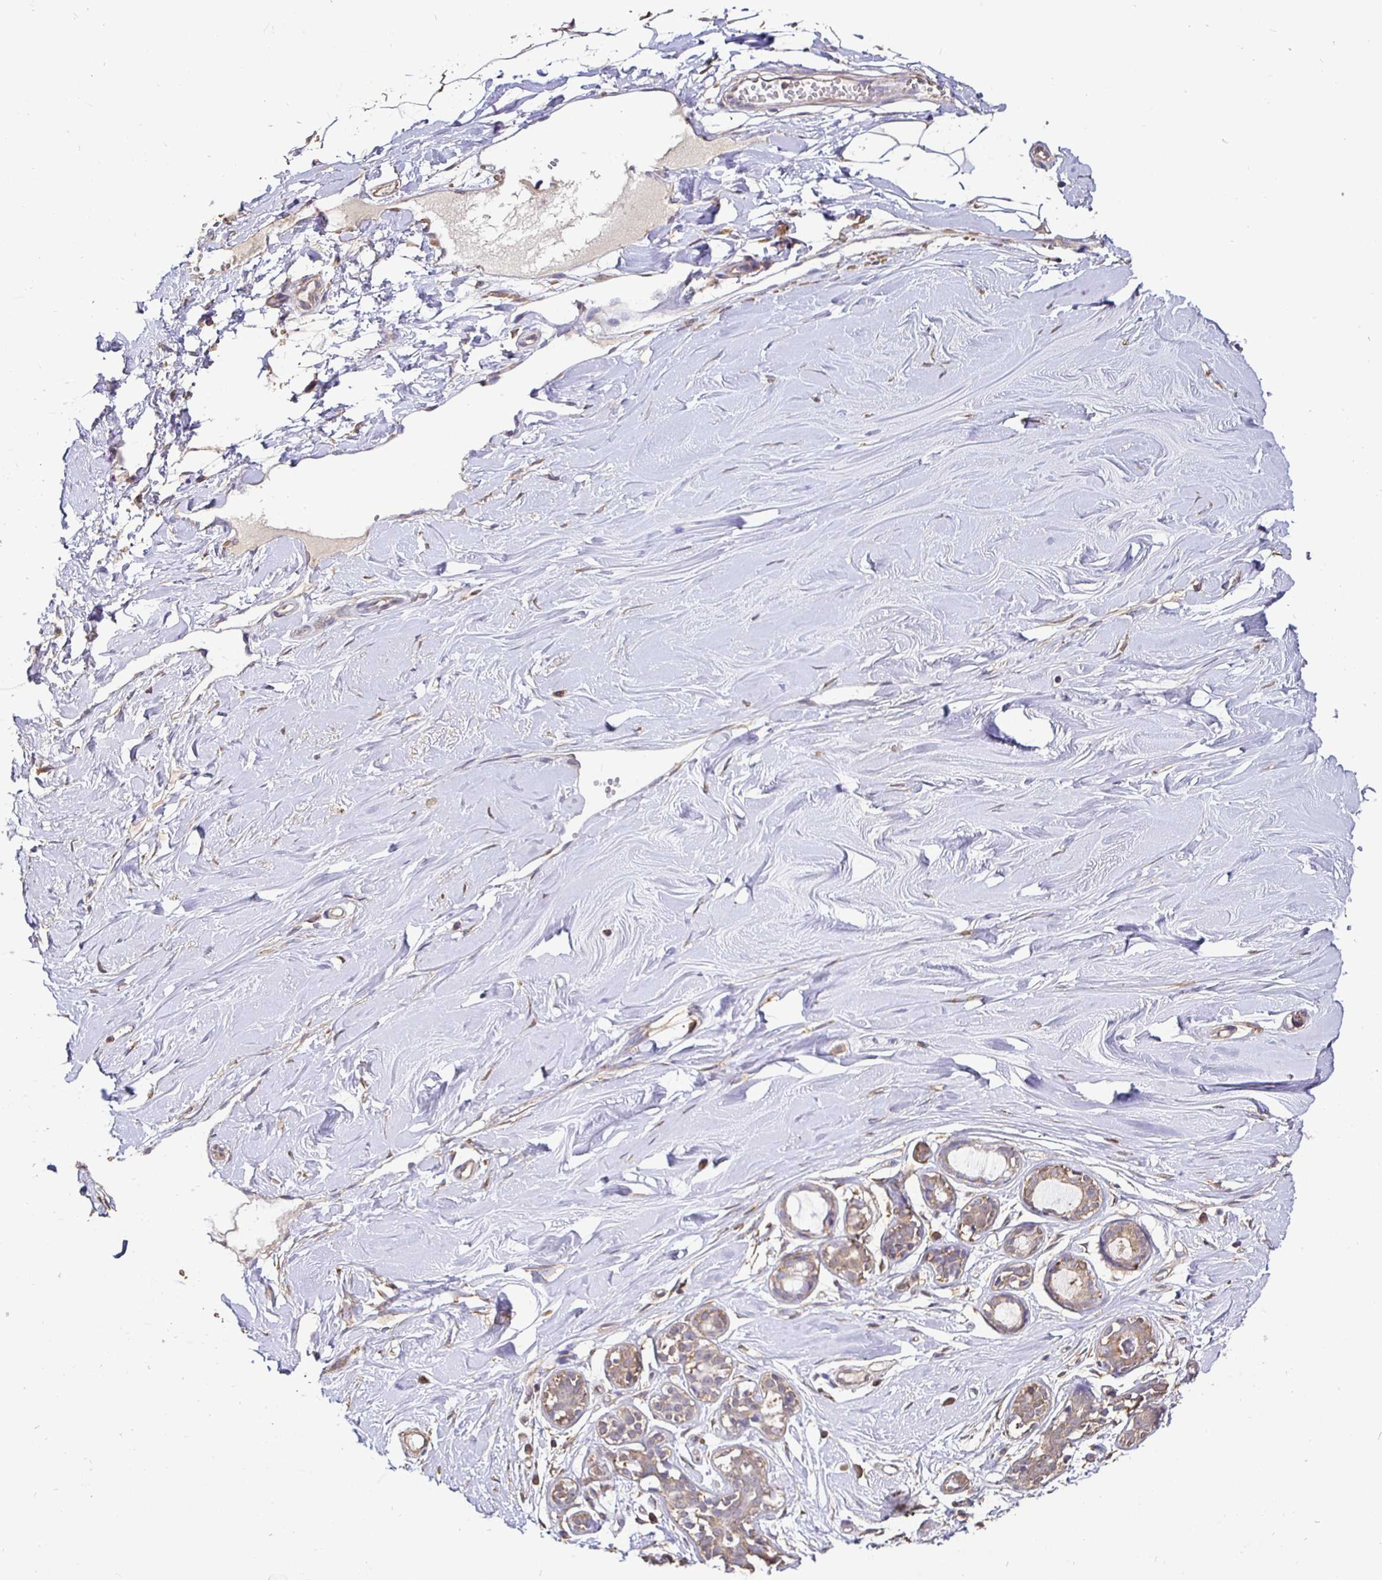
{"staining": {"intensity": "weak", "quantity": "25%-75%", "location": "cytoplasmic/membranous"}, "tissue": "breast", "cell_type": "Adipocytes", "image_type": "normal", "snomed": [{"axis": "morphology", "description": "Normal tissue, NOS"}, {"axis": "topography", "description": "Breast"}], "caption": "Protein analysis of normal breast exhibits weak cytoplasmic/membranous staining in about 25%-75% of adipocytes.", "gene": "MAPK8IP3", "patient": {"sex": "female", "age": 27}}